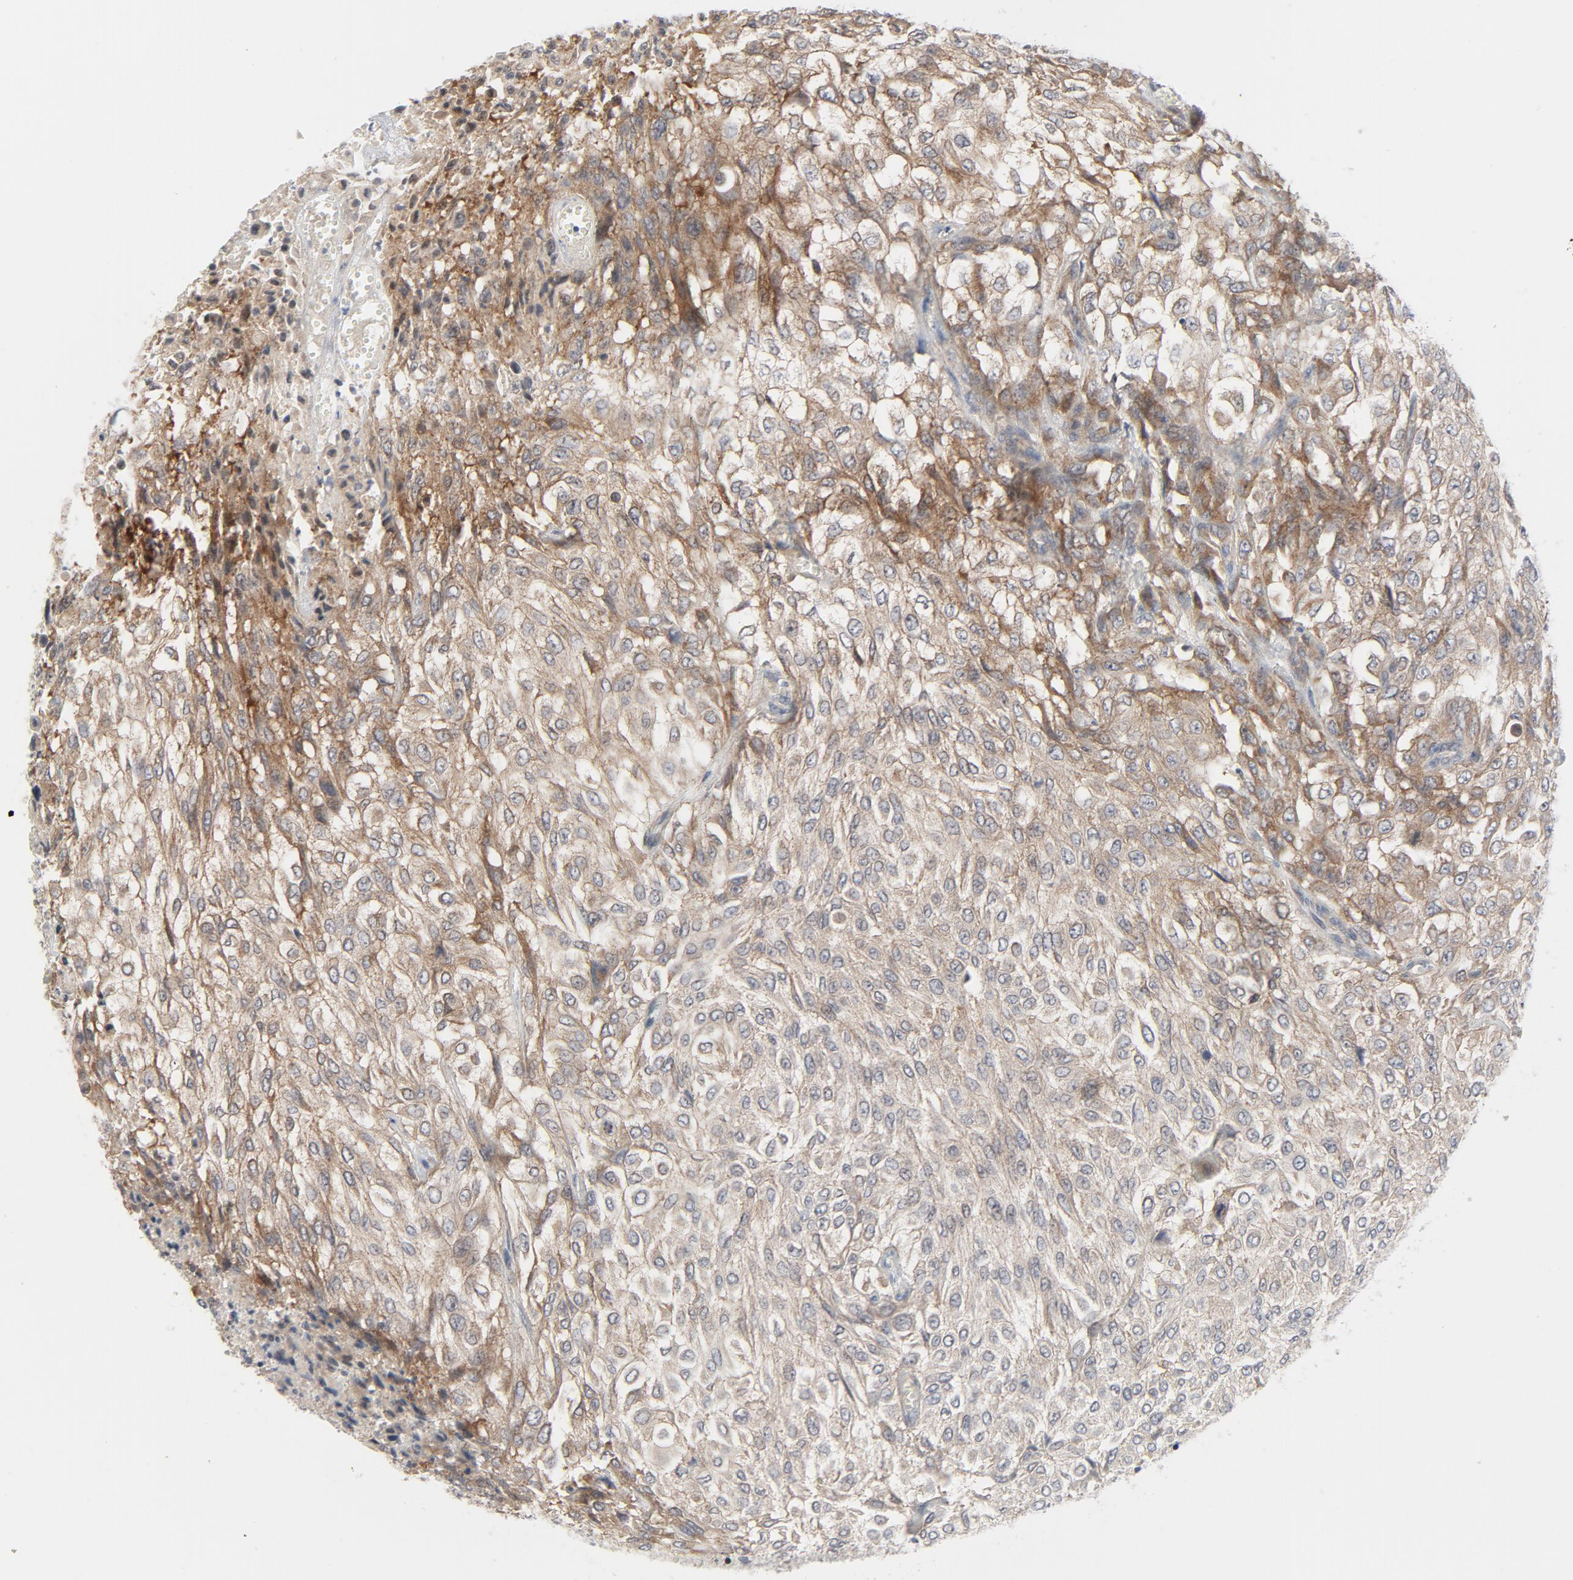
{"staining": {"intensity": "moderate", "quantity": ">75%", "location": "cytoplasmic/membranous"}, "tissue": "urothelial cancer", "cell_type": "Tumor cells", "image_type": "cancer", "snomed": [{"axis": "morphology", "description": "Urothelial carcinoma, High grade"}, {"axis": "topography", "description": "Urinary bladder"}], "caption": "Immunohistochemistry (DAB (3,3'-diaminobenzidine)) staining of human urothelial carcinoma (high-grade) reveals moderate cytoplasmic/membranous protein staining in about >75% of tumor cells.", "gene": "TSG101", "patient": {"sex": "male", "age": 57}}